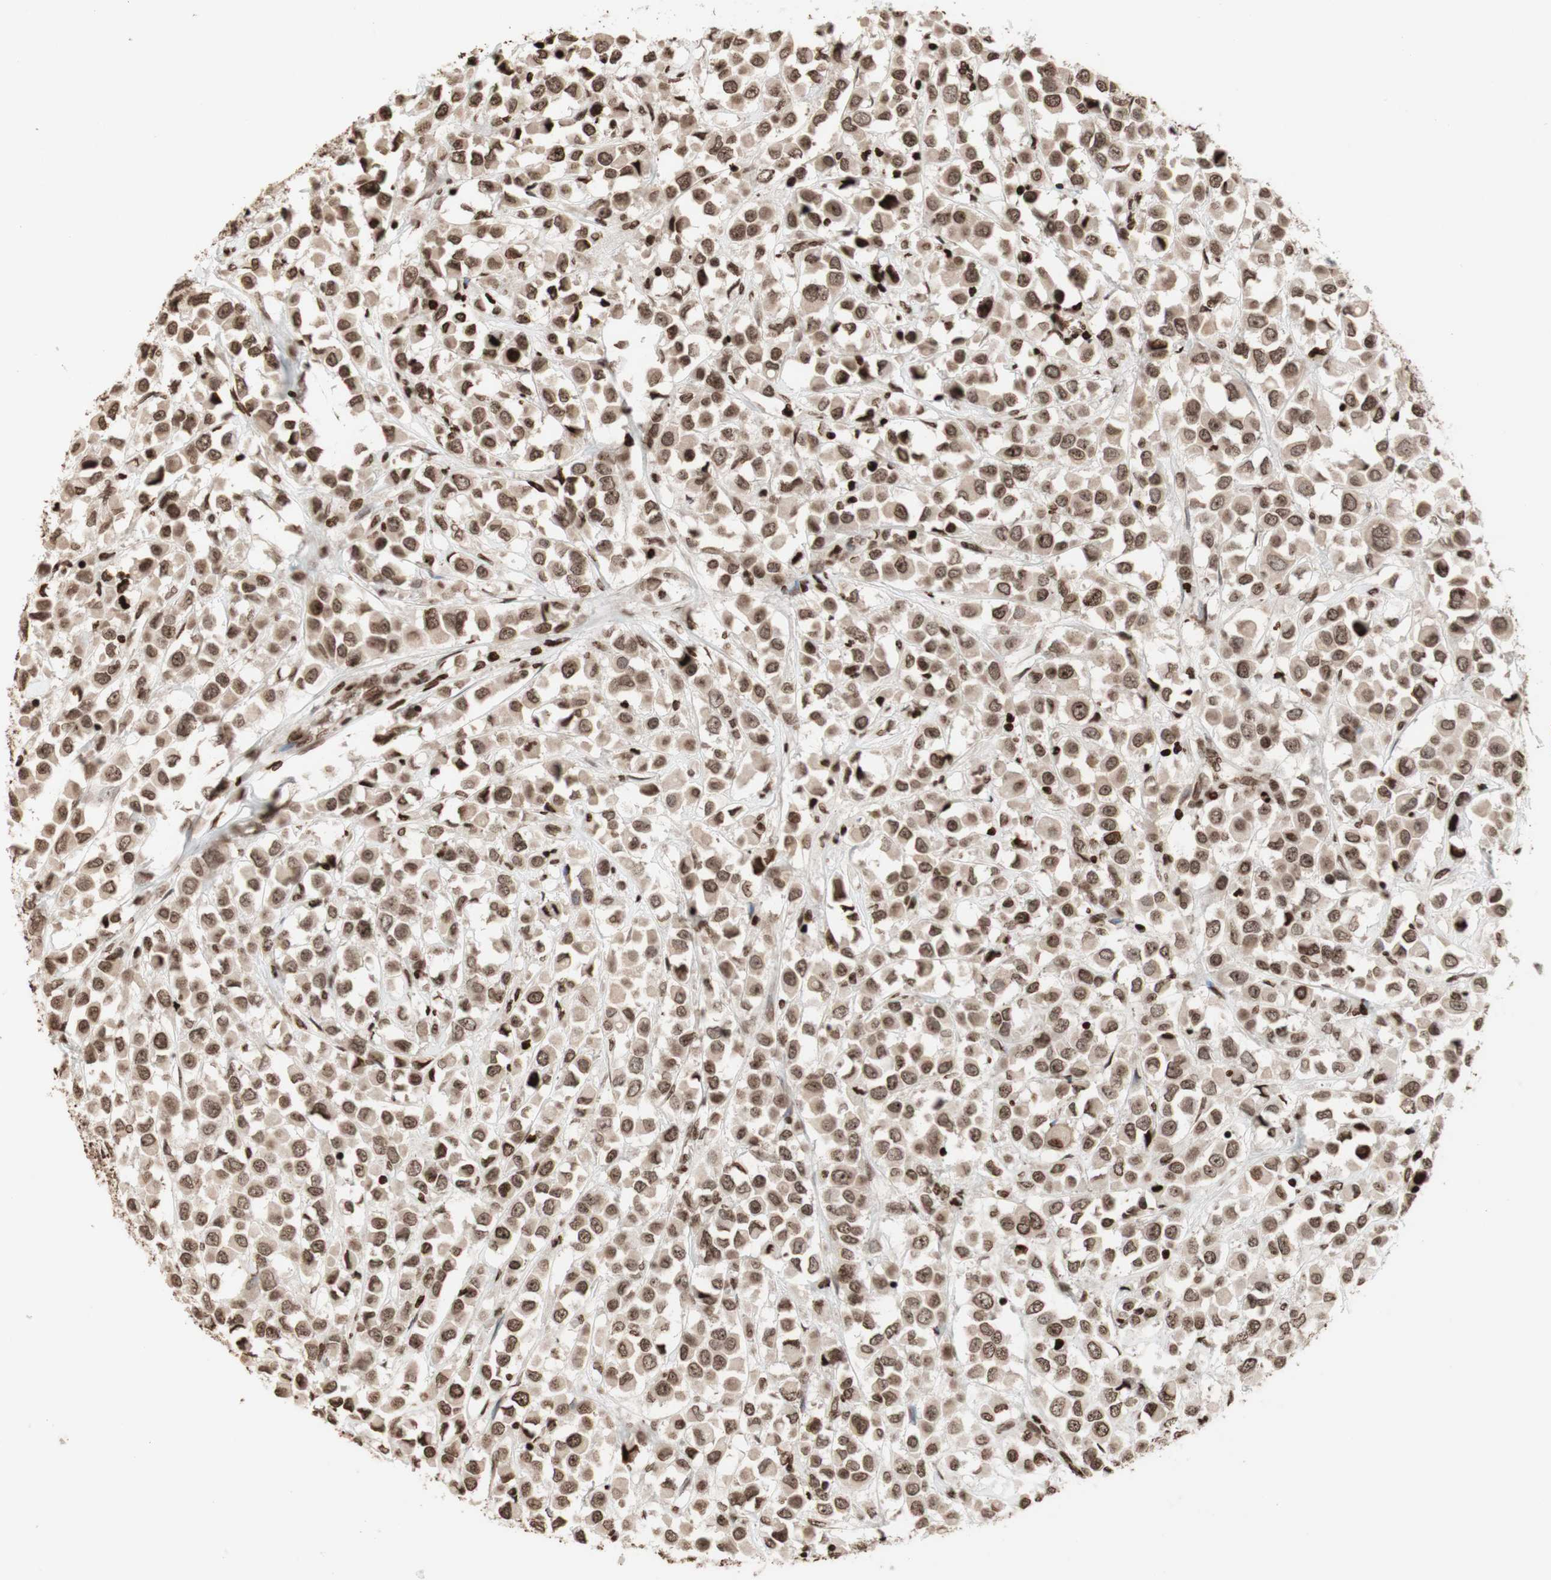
{"staining": {"intensity": "strong", "quantity": ">75%", "location": "cytoplasmic/membranous,nuclear"}, "tissue": "breast cancer", "cell_type": "Tumor cells", "image_type": "cancer", "snomed": [{"axis": "morphology", "description": "Duct carcinoma"}, {"axis": "topography", "description": "Breast"}], "caption": "Invasive ductal carcinoma (breast) stained with a brown dye shows strong cytoplasmic/membranous and nuclear positive expression in about >75% of tumor cells.", "gene": "NCAPD2", "patient": {"sex": "female", "age": 61}}